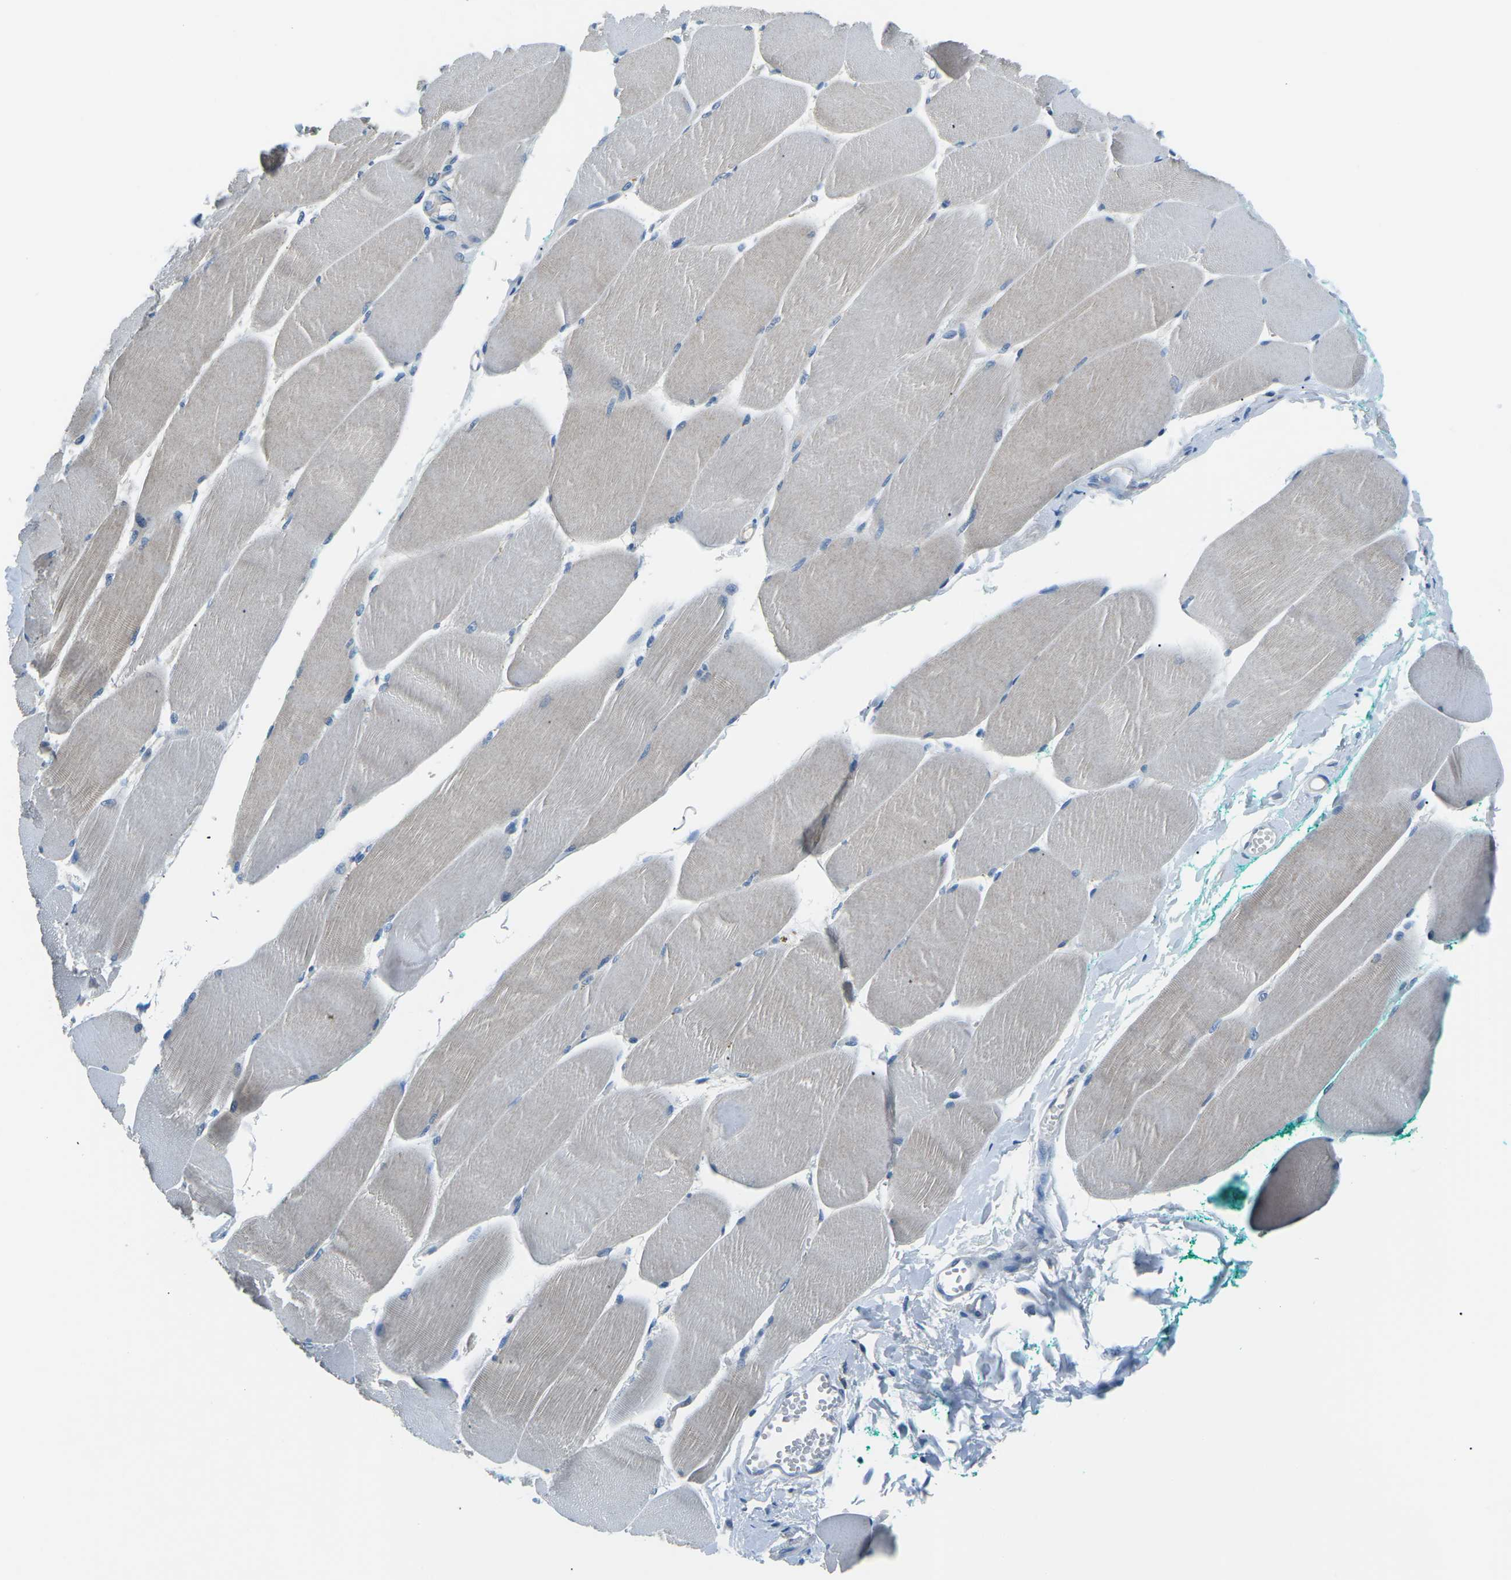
{"staining": {"intensity": "weak", "quantity": "<25%", "location": "cytoplasmic/membranous"}, "tissue": "skeletal muscle", "cell_type": "Myocytes", "image_type": "normal", "snomed": [{"axis": "morphology", "description": "Normal tissue, NOS"}, {"axis": "morphology", "description": "Squamous cell carcinoma, NOS"}, {"axis": "topography", "description": "Skeletal muscle"}], "caption": "A high-resolution micrograph shows immunohistochemistry (IHC) staining of benign skeletal muscle, which exhibits no significant staining in myocytes. Nuclei are stained in blue.", "gene": "CD1D", "patient": {"sex": "male", "age": 51}}